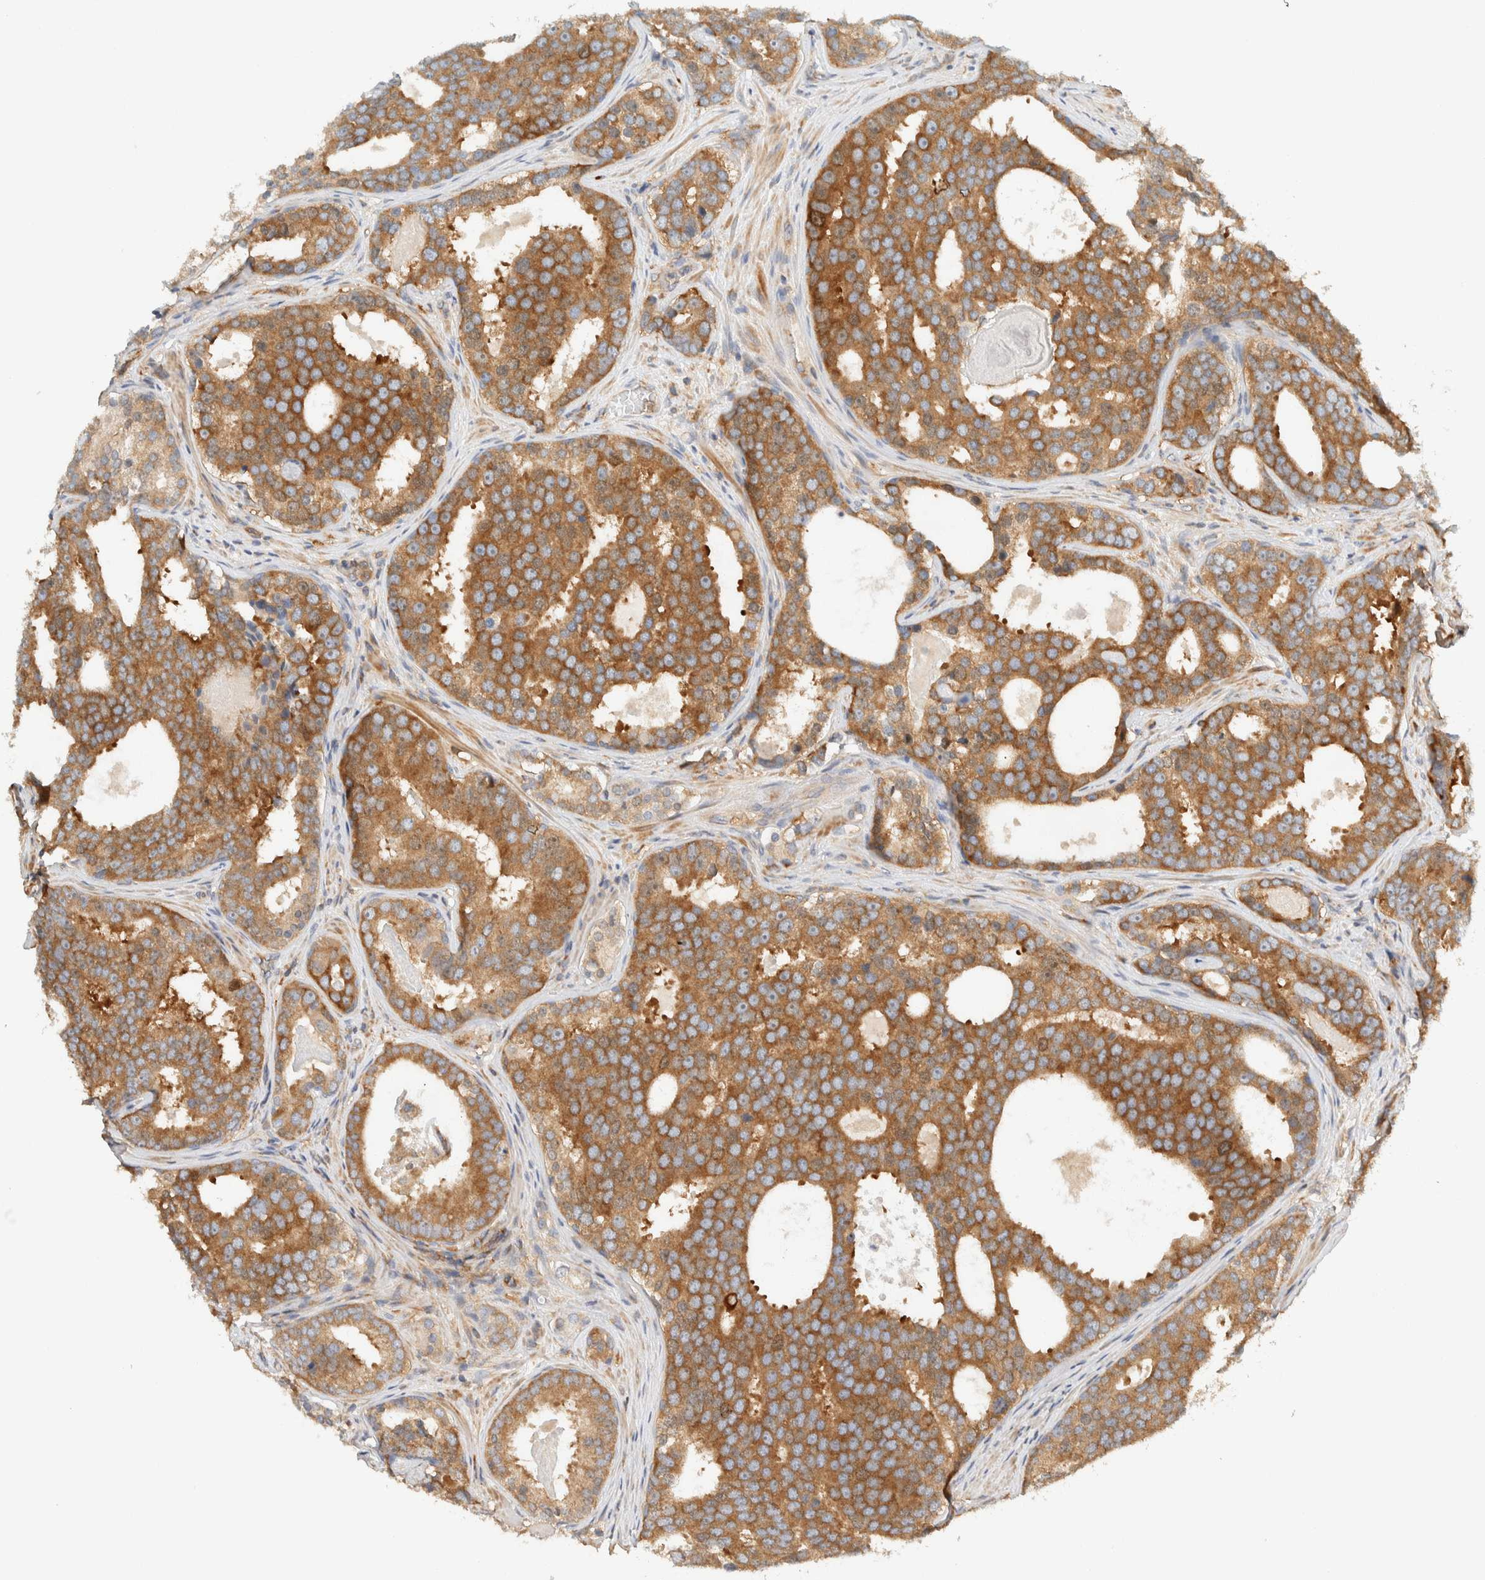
{"staining": {"intensity": "moderate", "quantity": ">75%", "location": "cytoplasmic/membranous"}, "tissue": "prostate cancer", "cell_type": "Tumor cells", "image_type": "cancer", "snomed": [{"axis": "morphology", "description": "Adenocarcinoma, High grade"}, {"axis": "topography", "description": "Prostate"}], "caption": "Moderate cytoplasmic/membranous protein expression is identified in about >75% of tumor cells in adenocarcinoma (high-grade) (prostate).", "gene": "ARFGEF1", "patient": {"sex": "male", "age": 60}}